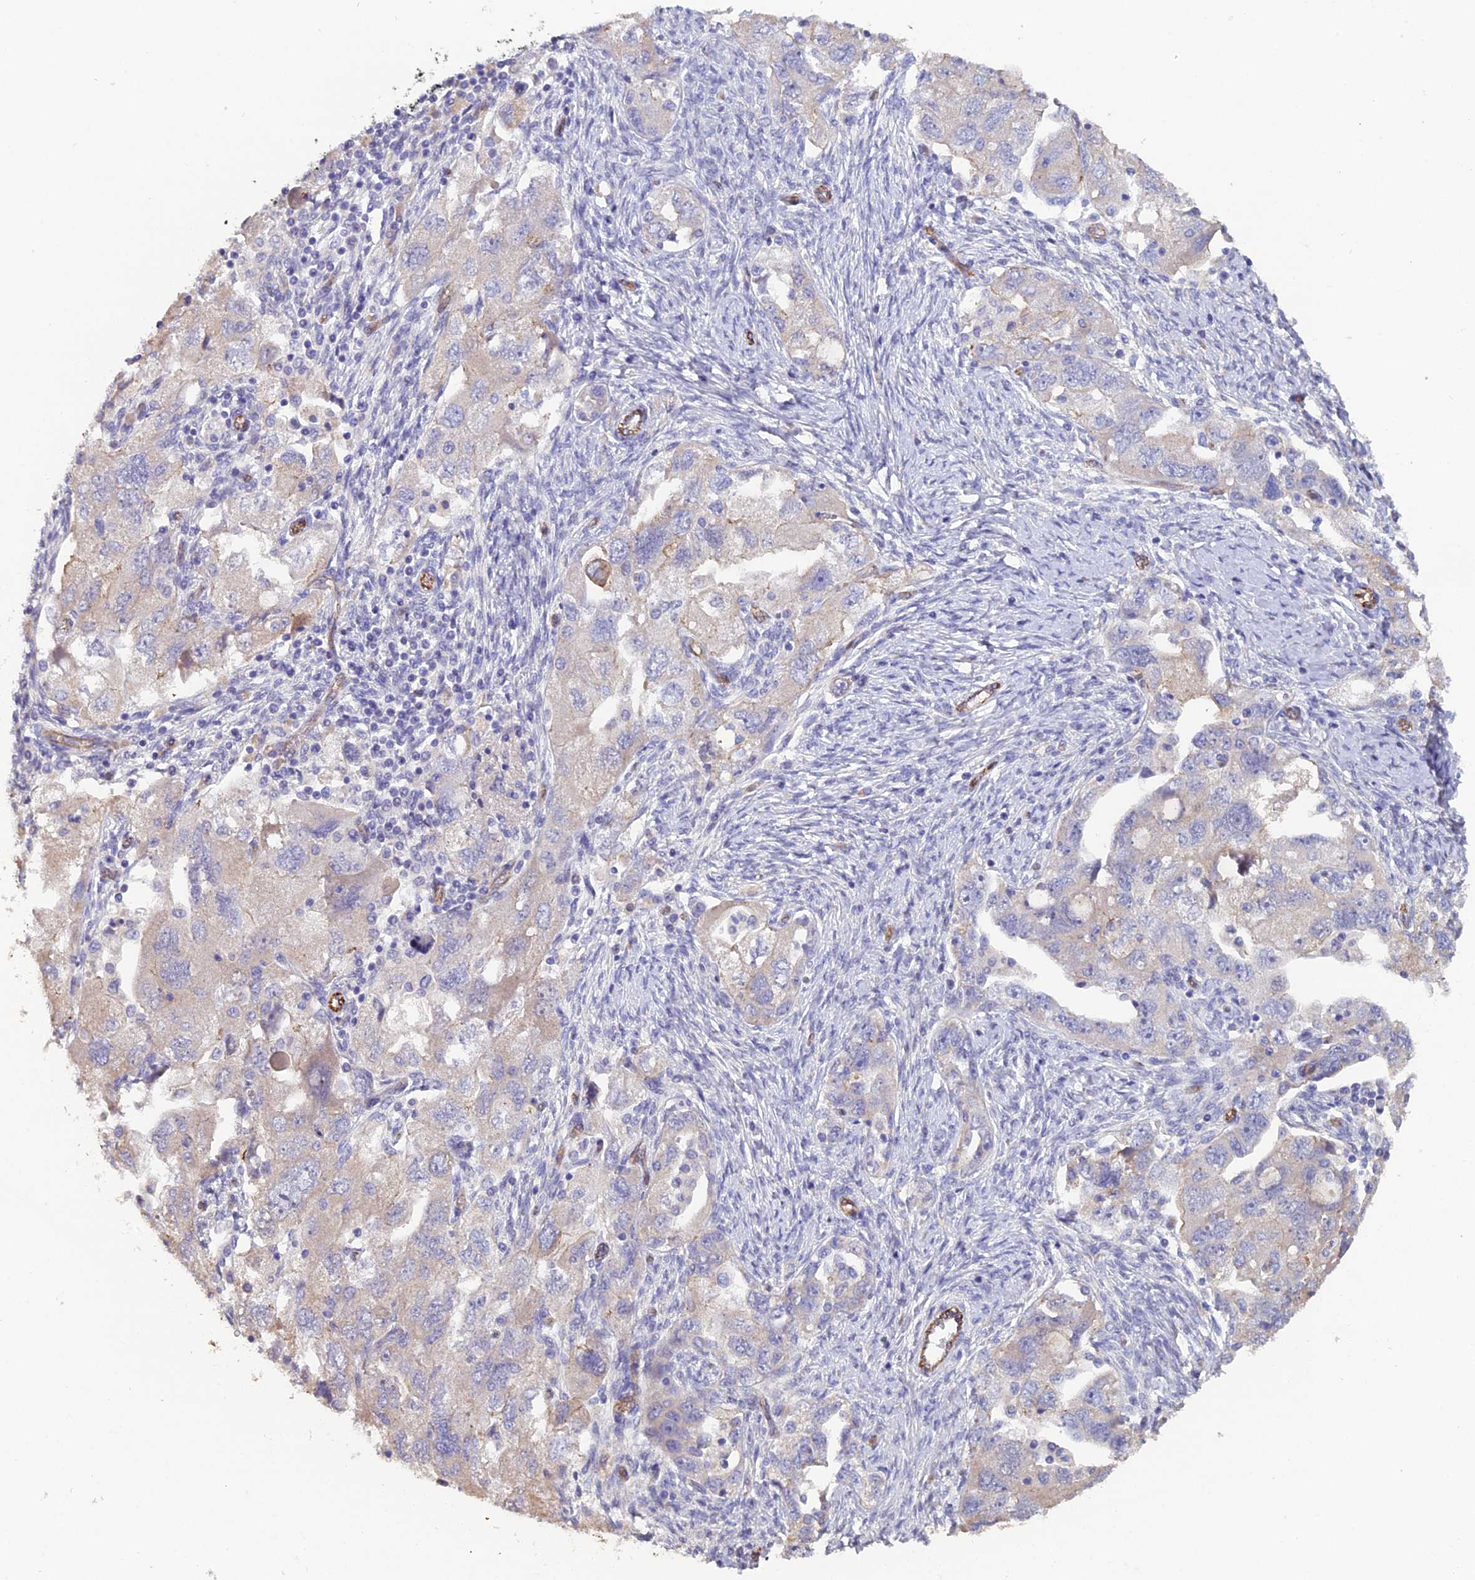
{"staining": {"intensity": "negative", "quantity": "none", "location": "none"}, "tissue": "ovarian cancer", "cell_type": "Tumor cells", "image_type": "cancer", "snomed": [{"axis": "morphology", "description": "Carcinoma, NOS"}, {"axis": "morphology", "description": "Cystadenocarcinoma, serous, NOS"}, {"axis": "topography", "description": "Ovary"}], "caption": "Human ovarian cancer stained for a protein using immunohistochemistry (IHC) demonstrates no positivity in tumor cells.", "gene": "CFAP47", "patient": {"sex": "female", "age": 69}}